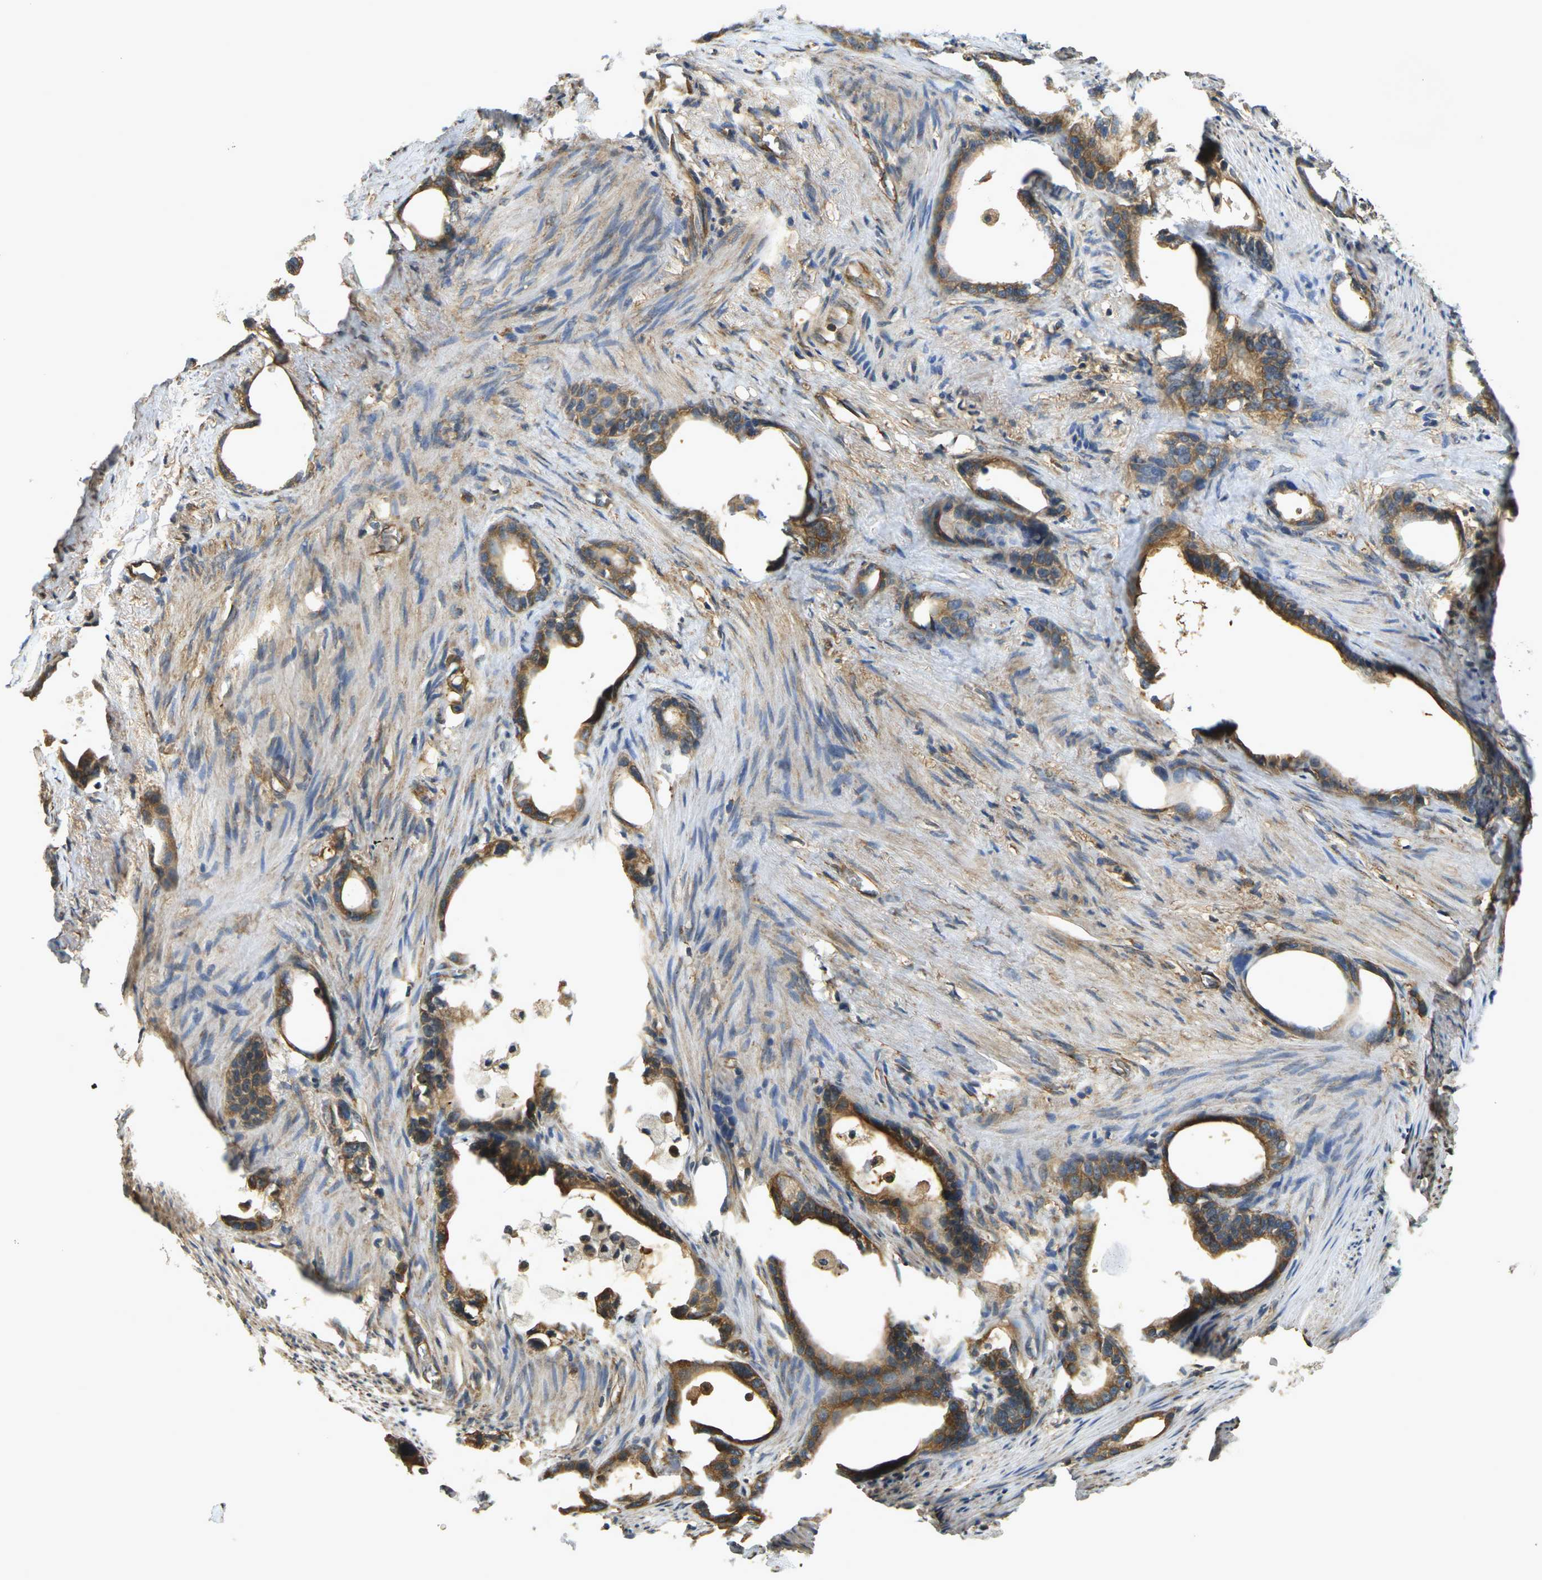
{"staining": {"intensity": "strong", "quantity": ">75%", "location": "cytoplasmic/membranous"}, "tissue": "stomach cancer", "cell_type": "Tumor cells", "image_type": "cancer", "snomed": [{"axis": "morphology", "description": "Adenocarcinoma, NOS"}, {"axis": "topography", "description": "Stomach"}], "caption": "Protein positivity by immunohistochemistry (IHC) shows strong cytoplasmic/membranous expression in about >75% of tumor cells in stomach adenocarcinoma.", "gene": "CAST", "patient": {"sex": "female", "age": 75}}